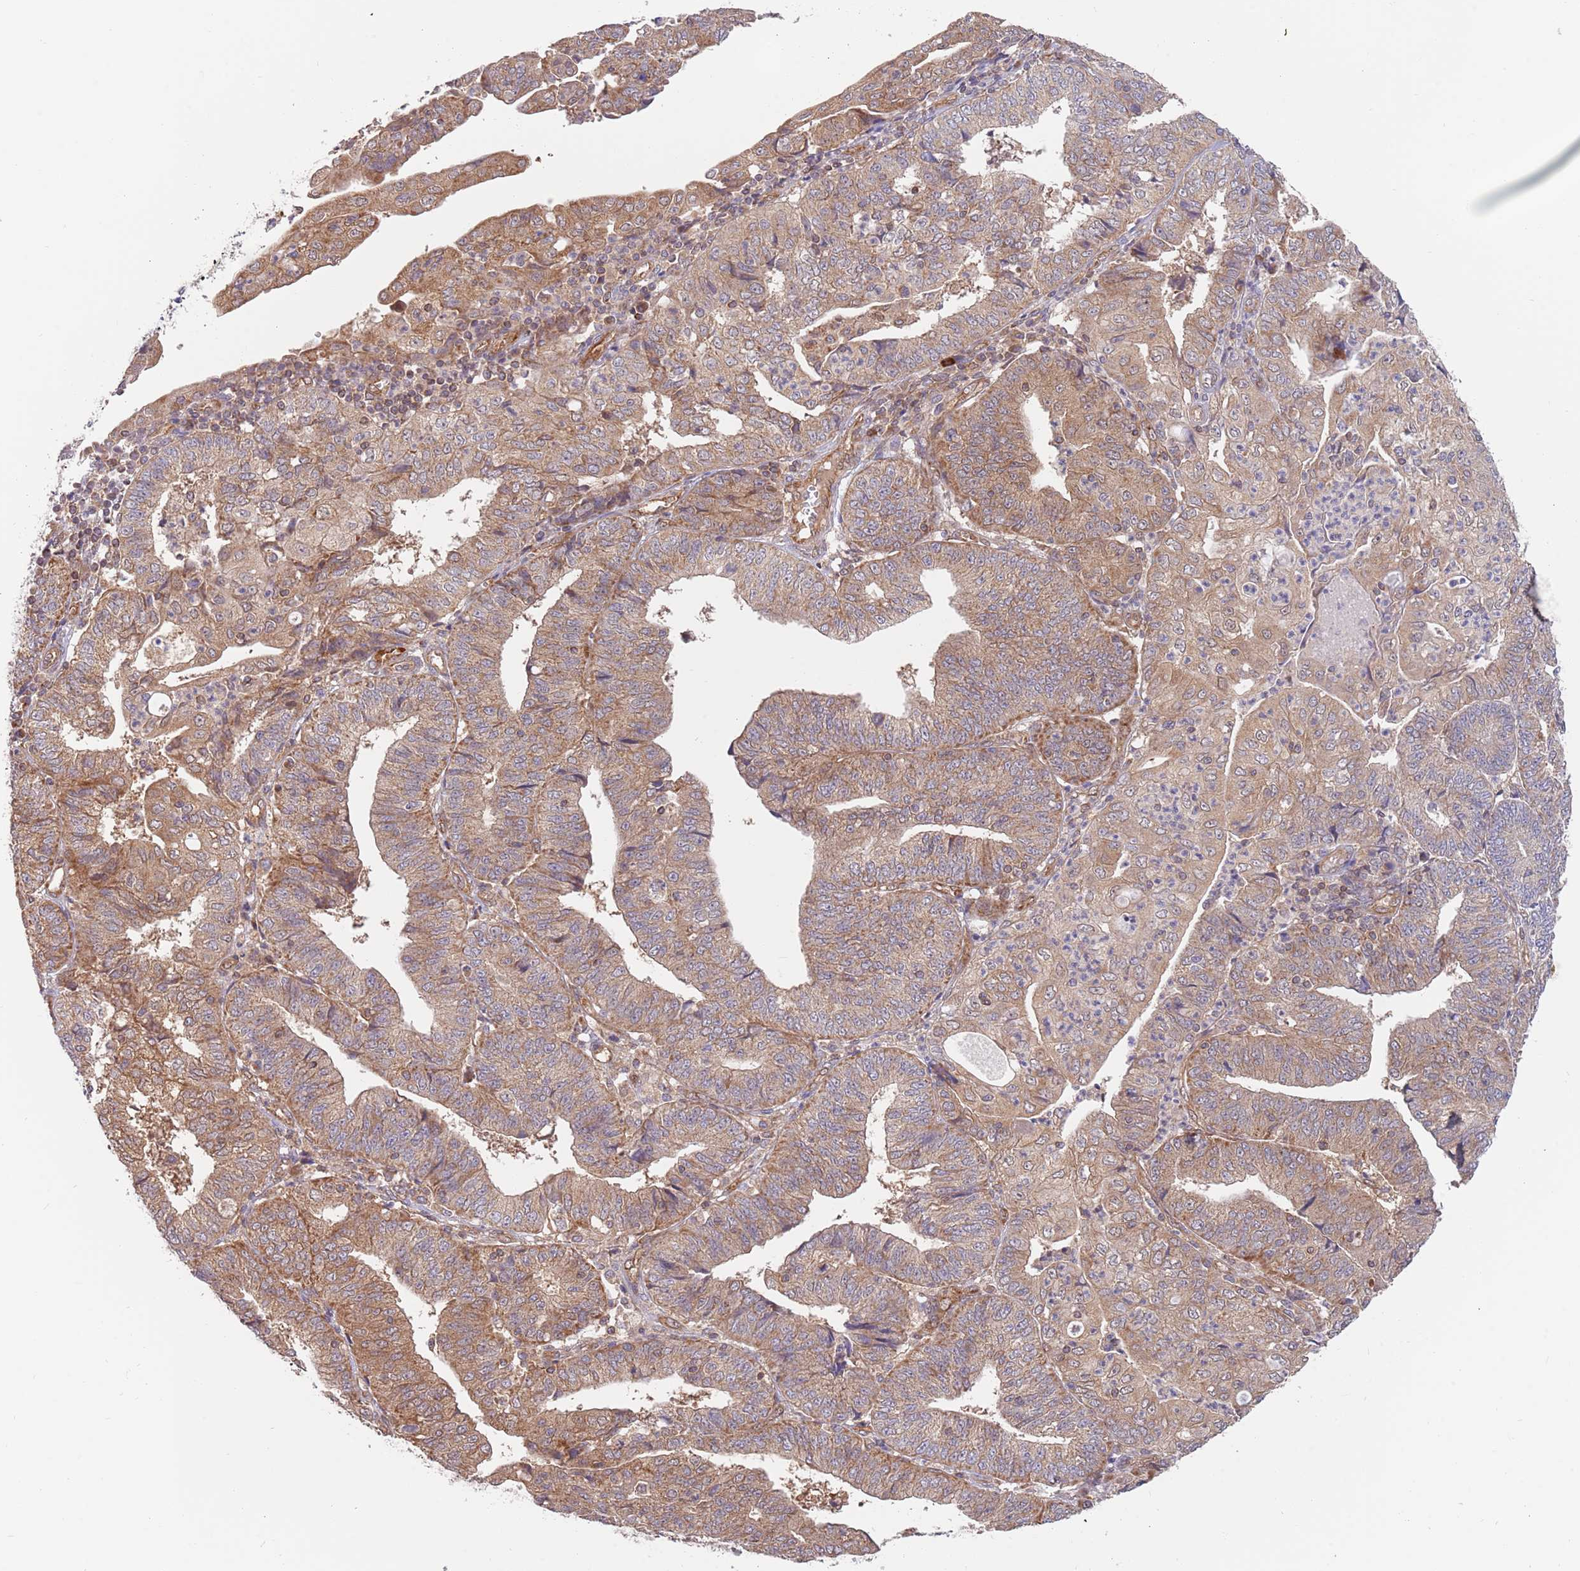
{"staining": {"intensity": "moderate", "quantity": ">75%", "location": "cytoplasmic/membranous"}, "tissue": "endometrial cancer", "cell_type": "Tumor cells", "image_type": "cancer", "snomed": [{"axis": "morphology", "description": "Adenocarcinoma, NOS"}, {"axis": "topography", "description": "Endometrium"}], "caption": "Human endometrial cancer stained with a brown dye exhibits moderate cytoplasmic/membranous positive expression in approximately >75% of tumor cells.", "gene": "GUK1", "patient": {"sex": "female", "age": 56}}